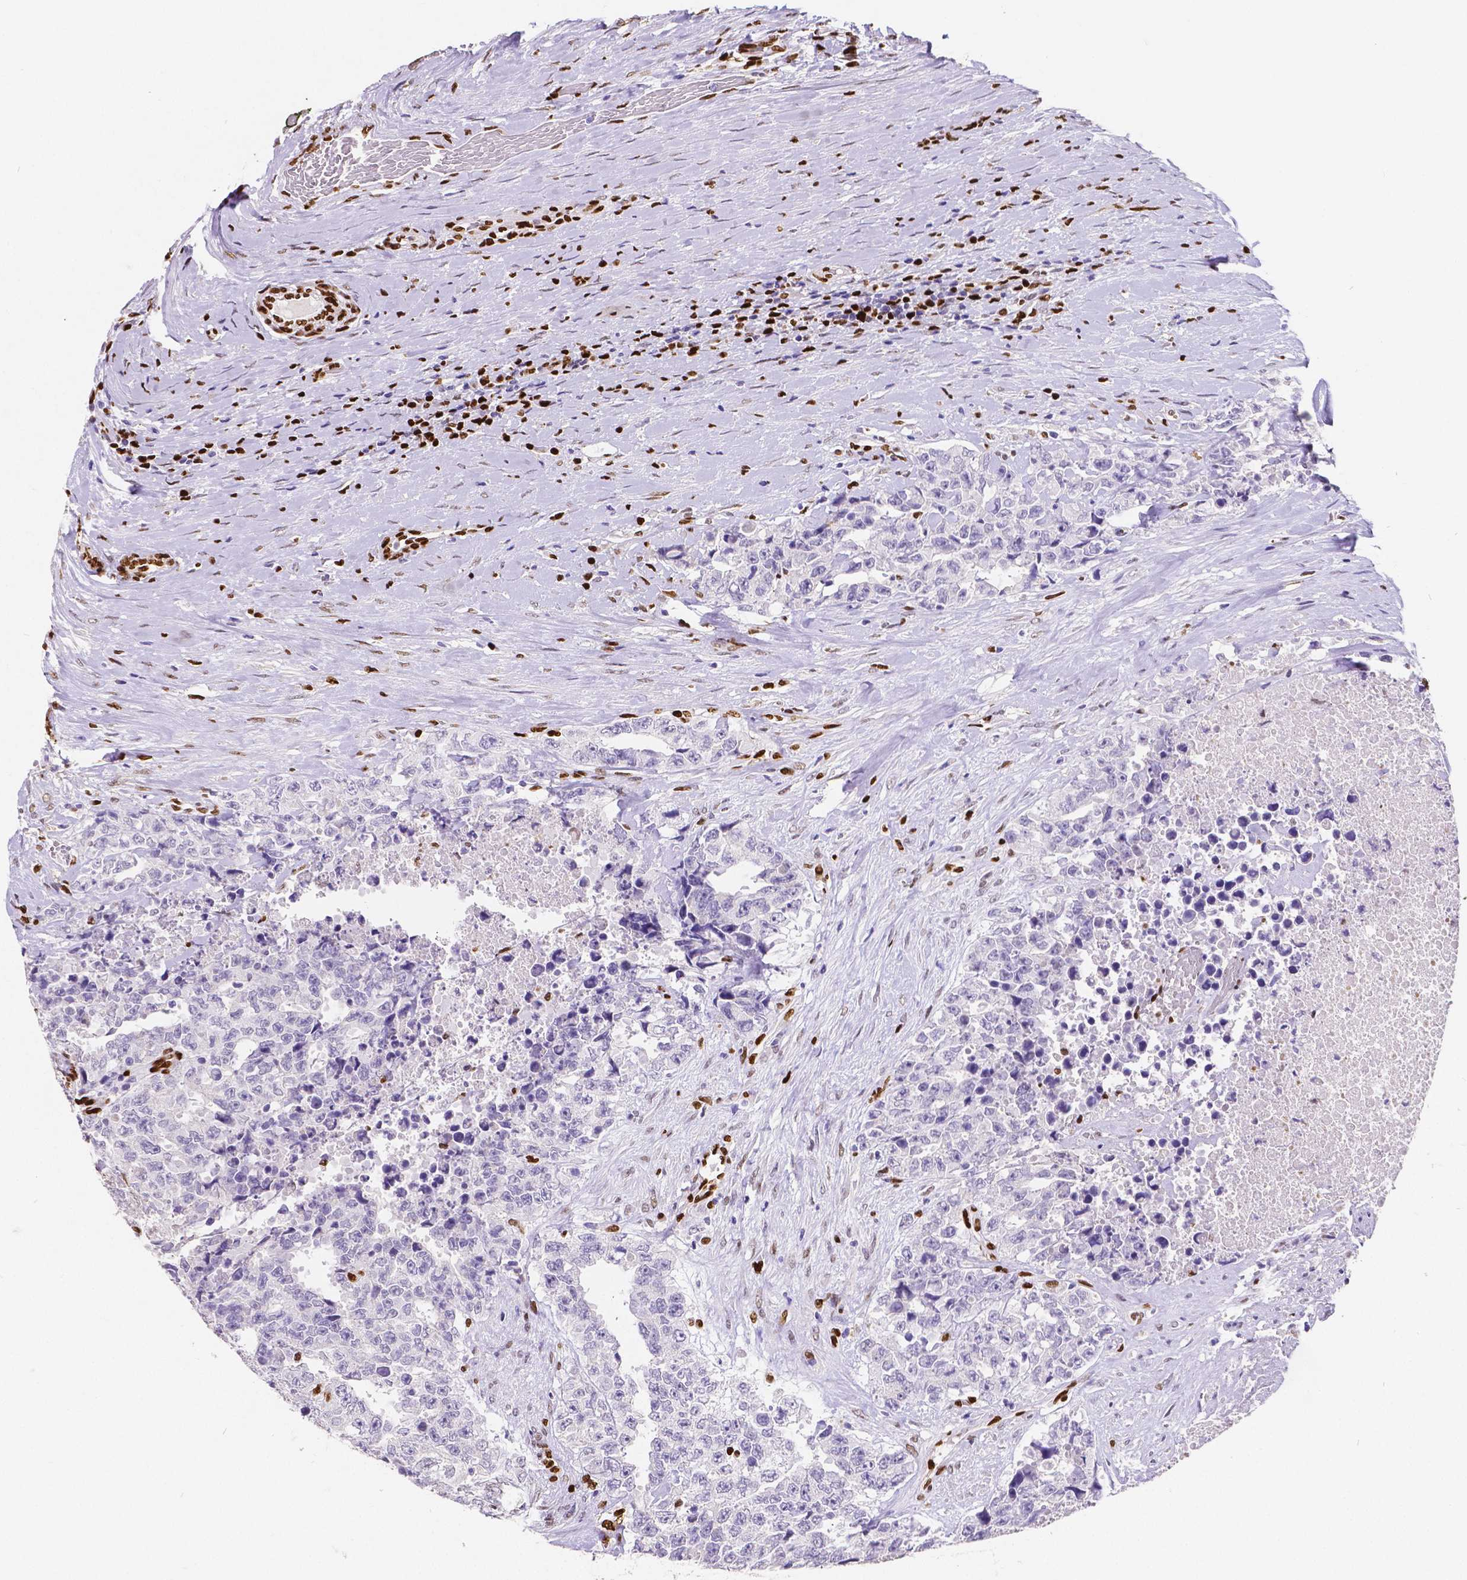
{"staining": {"intensity": "negative", "quantity": "none", "location": "none"}, "tissue": "testis cancer", "cell_type": "Tumor cells", "image_type": "cancer", "snomed": [{"axis": "morphology", "description": "Carcinoma, Embryonal, NOS"}, {"axis": "topography", "description": "Testis"}], "caption": "Embryonal carcinoma (testis) was stained to show a protein in brown. There is no significant positivity in tumor cells. (DAB (3,3'-diaminobenzidine) immunohistochemistry with hematoxylin counter stain).", "gene": "MEF2C", "patient": {"sex": "male", "age": 24}}